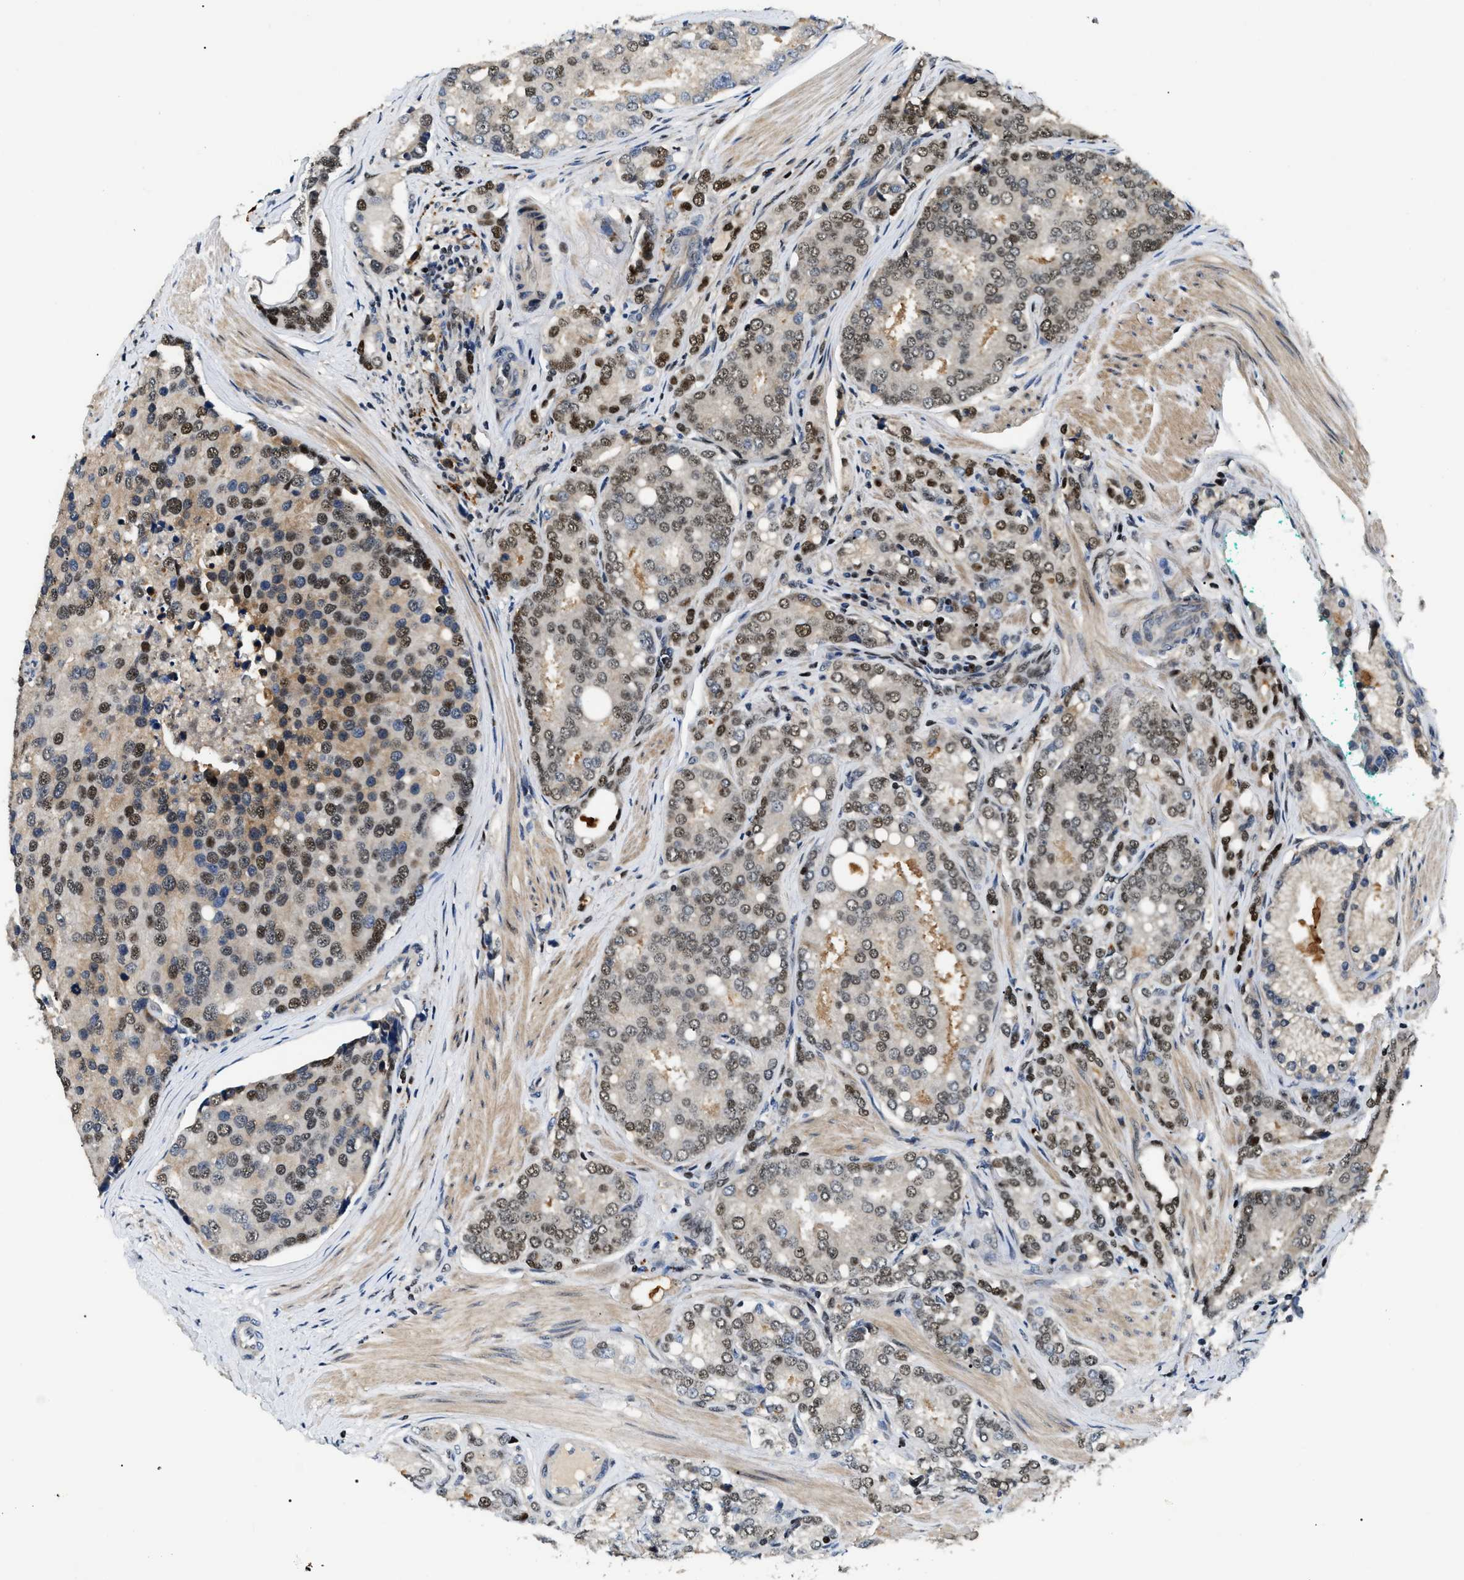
{"staining": {"intensity": "moderate", "quantity": "25%-75%", "location": "cytoplasmic/membranous,nuclear"}, "tissue": "prostate cancer", "cell_type": "Tumor cells", "image_type": "cancer", "snomed": [{"axis": "morphology", "description": "Adenocarcinoma, High grade"}, {"axis": "topography", "description": "Prostate"}], "caption": "Immunohistochemical staining of human prostate adenocarcinoma (high-grade) demonstrates medium levels of moderate cytoplasmic/membranous and nuclear expression in approximately 25%-75% of tumor cells. The protein of interest is shown in brown color, while the nuclei are stained blue.", "gene": "C7orf25", "patient": {"sex": "male", "age": 50}}